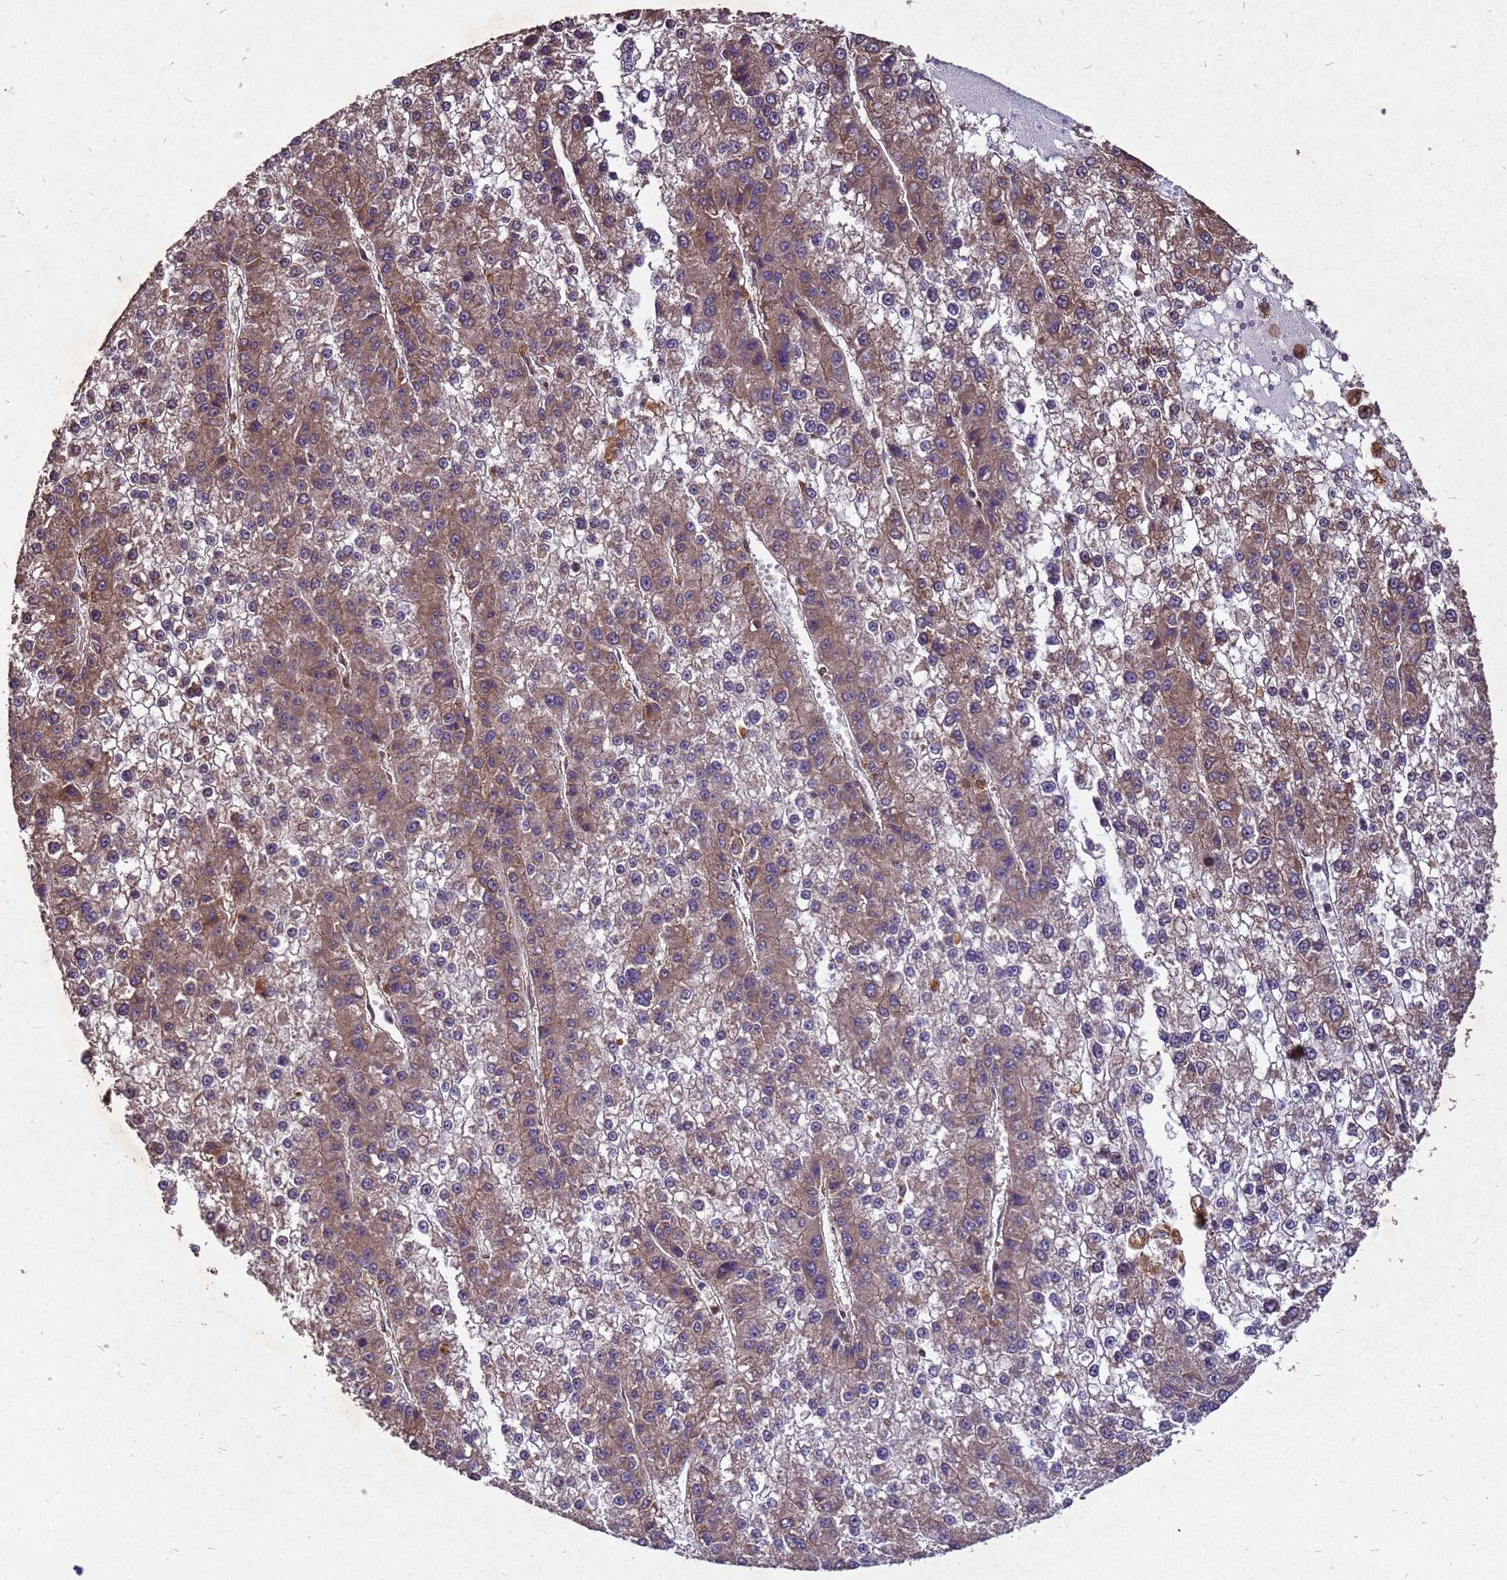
{"staining": {"intensity": "moderate", "quantity": ">75%", "location": "cytoplasmic/membranous"}, "tissue": "liver cancer", "cell_type": "Tumor cells", "image_type": "cancer", "snomed": [{"axis": "morphology", "description": "Carcinoma, Hepatocellular, NOS"}, {"axis": "topography", "description": "Liver"}], "caption": "Immunohistochemical staining of human hepatocellular carcinoma (liver) reveals moderate cytoplasmic/membranous protein positivity in about >75% of tumor cells.", "gene": "ZNF618", "patient": {"sex": "female", "age": 73}}